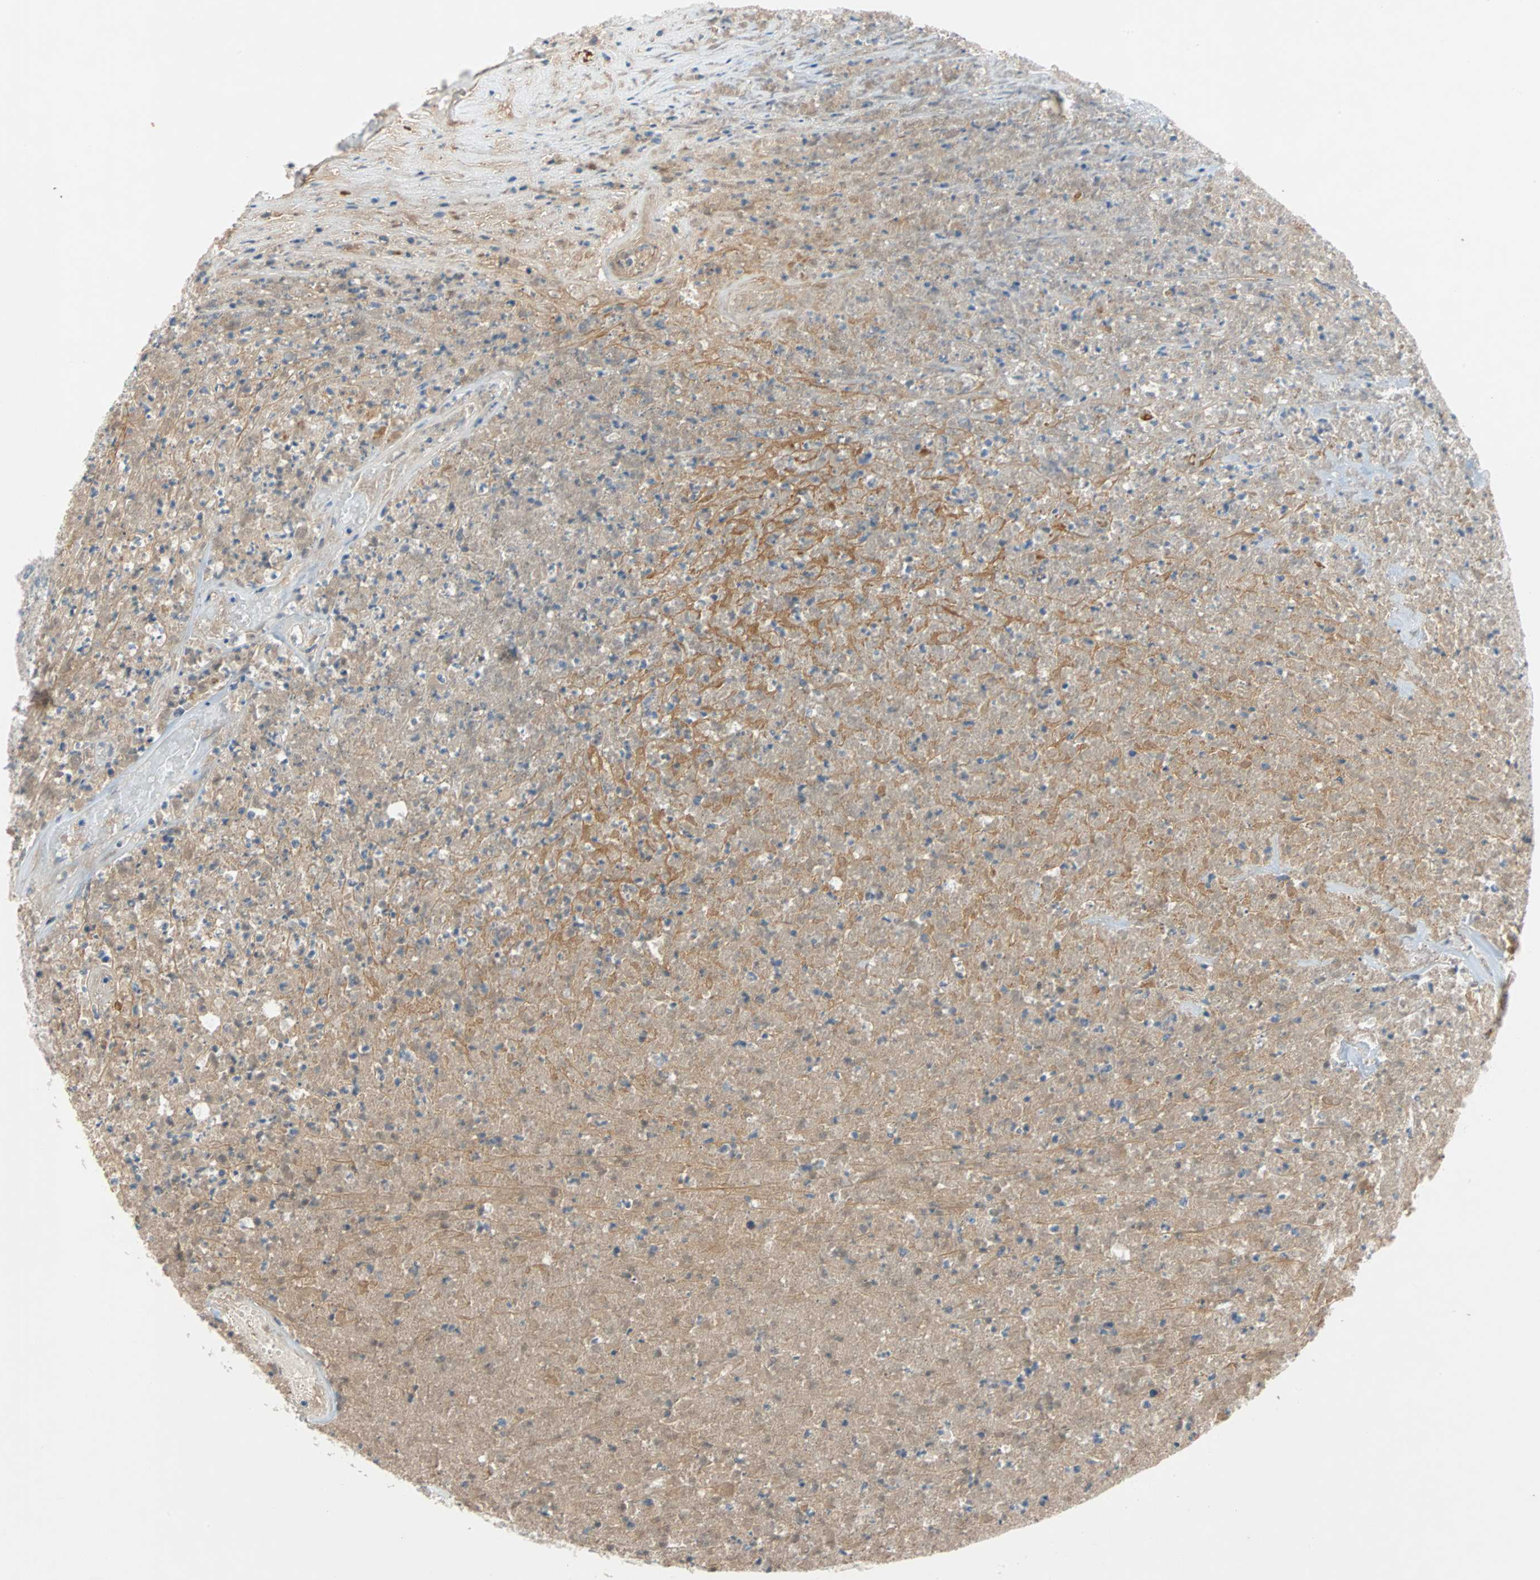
{"staining": {"intensity": "moderate", "quantity": ">75%", "location": "cytoplasmic/membranous"}, "tissue": "urothelial cancer", "cell_type": "Tumor cells", "image_type": "cancer", "snomed": [{"axis": "morphology", "description": "Urothelial carcinoma, High grade"}, {"axis": "topography", "description": "Urinary bladder"}], "caption": "Urothelial cancer stained with DAB immunohistochemistry shows medium levels of moderate cytoplasmic/membranous positivity in about >75% of tumor cells.", "gene": "MAP4K1", "patient": {"sex": "male", "age": 66}}